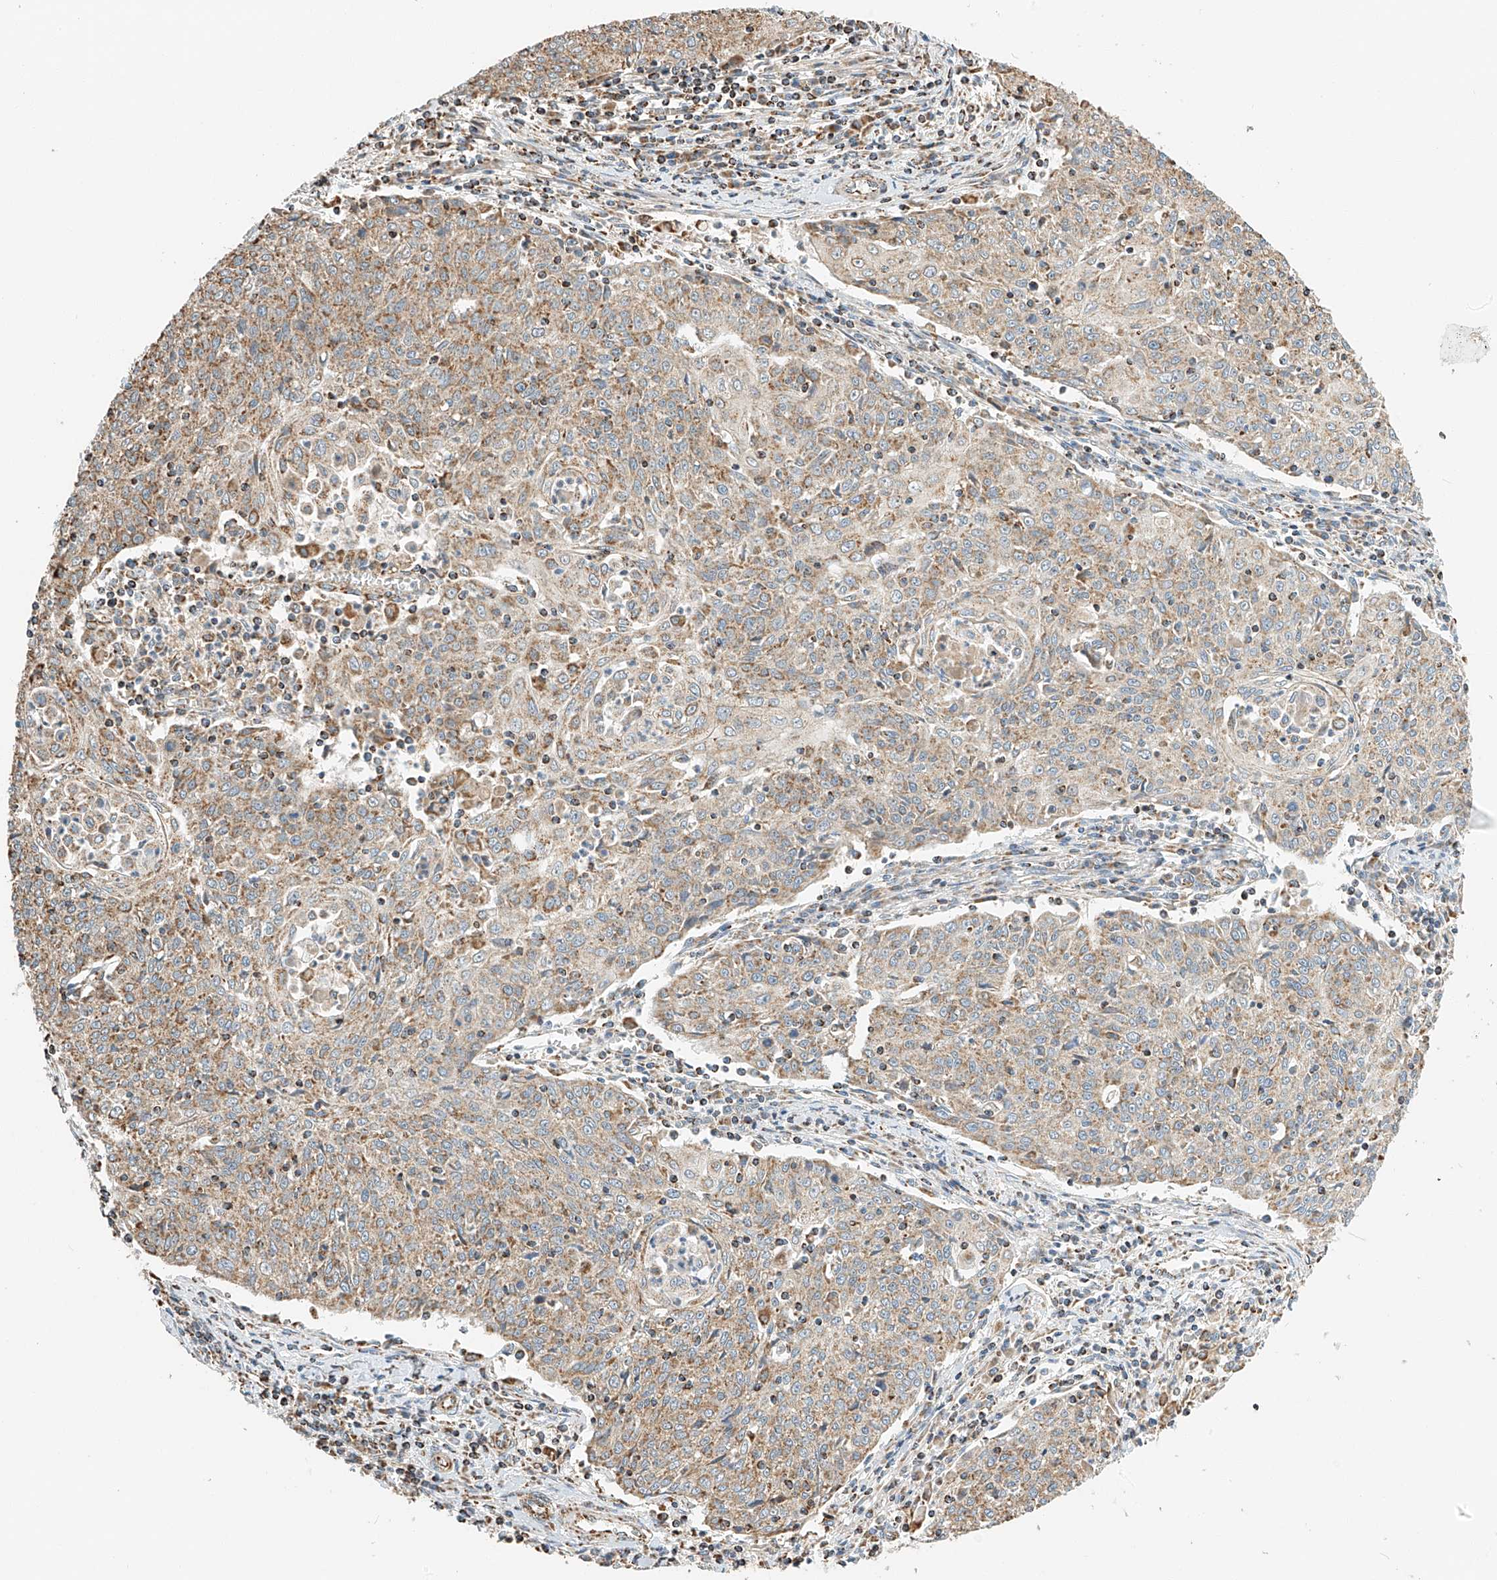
{"staining": {"intensity": "moderate", "quantity": "25%-75%", "location": "cytoplasmic/membranous"}, "tissue": "cervical cancer", "cell_type": "Tumor cells", "image_type": "cancer", "snomed": [{"axis": "morphology", "description": "Squamous cell carcinoma, NOS"}, {"axis": "topography", "description": "Cervix"}], "caption": "Cervical cancer (squamous cell carcinoma) stained for a protein demonstrates moderate cytoplasmic/membranous positivity in tumor cells.", "gene": "YIPF7", "patient": {"sex": "female", "age": 48}}